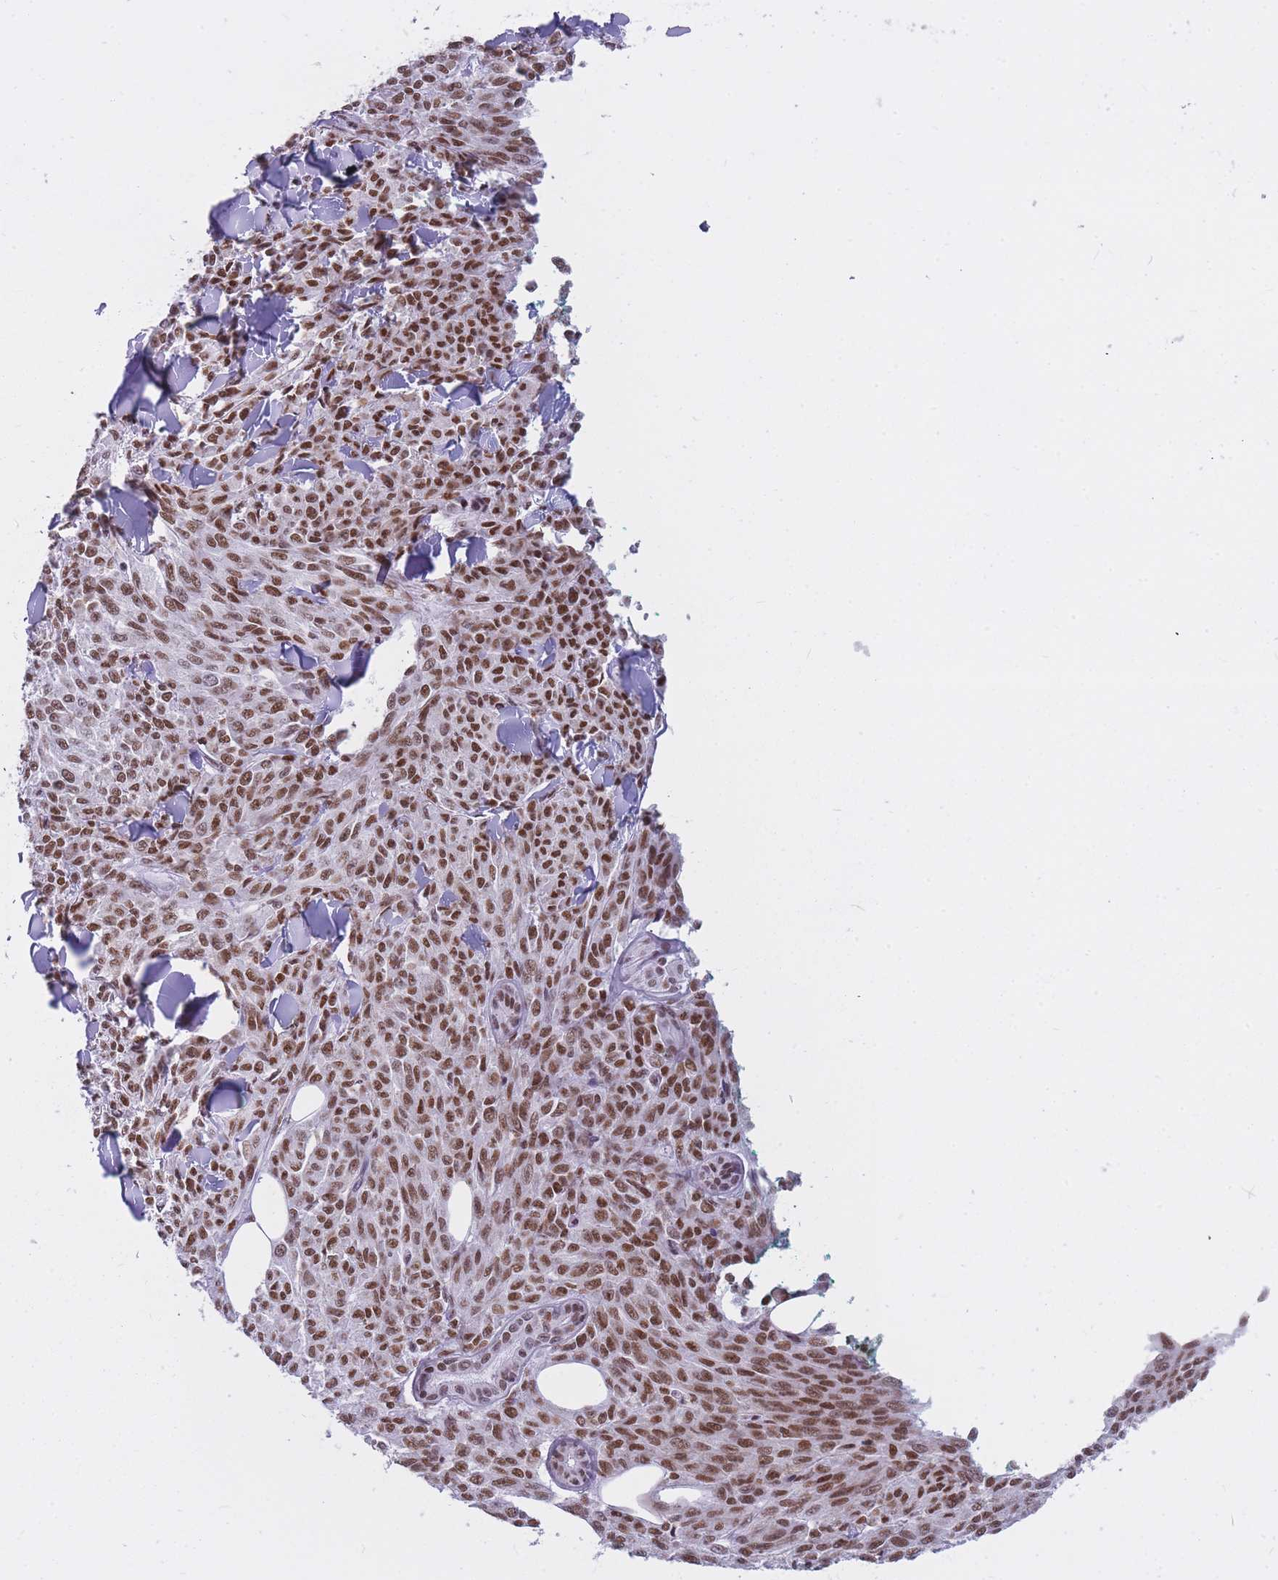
{"staining": {"intensity": "moderate", "quantity": ">75%", "location": "nuclear"}, "tissue": "melanoma", "cell_type": "Tumor cells", "image_type": "cancer", "snomed": [{"axis": "morphology", "description": "Malignant melanoma, NOS"}, {"axis": "topography", "description": "Skin"}], "caption": "Immunohistochemical staining of human melanoma demonstrates medium levels of moderate nuclear protein staining in approximately >75% of tumor cells. The staining is performed using DAB brown chromogen to label protein expression. The nuclei are counter-stained blue using hematoxylin.", "gene": "HNRNPUL1", "patient": {"sex": "female", "age": 52}}